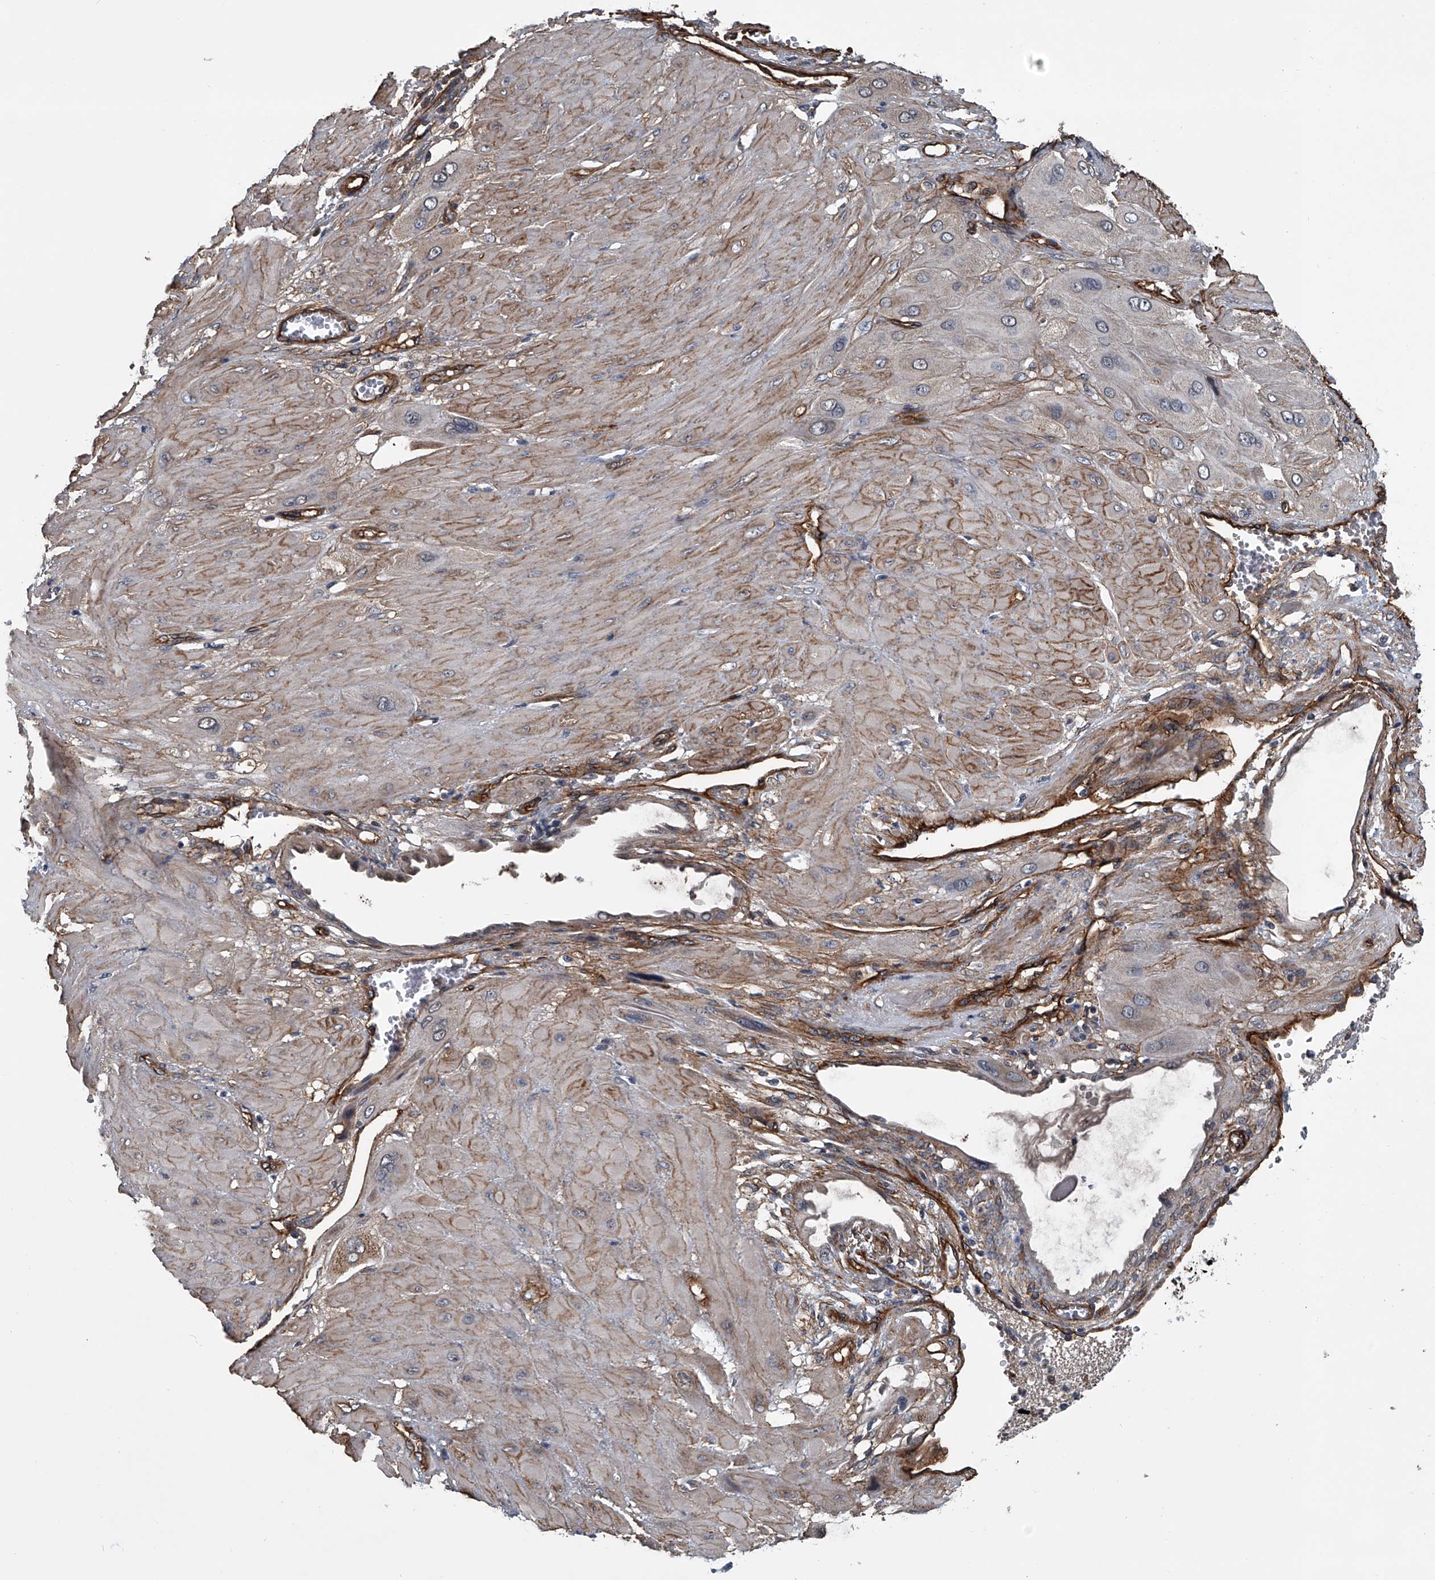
{"staining": {"intensity": "weak", "quantity": "<25%", "location": "cytoplasmic/membranous"}, "tissue": "cervical cancer", "cell_type": "Tumor cells", "image_type": "cancer", "snomed": [{"axis": "morphology", "description": "Squamous cell carcinoma, NOS"}, {"axis": "topography", "description": "Cervix"}], "caption": "DAB immunohistochemical staining of human cervical cancer (squamous cell carcinoma) reveals no significant expression in tumor cells.", "gene": "LDLRAD2", "patient": {"sex": "female", "age": 34}}